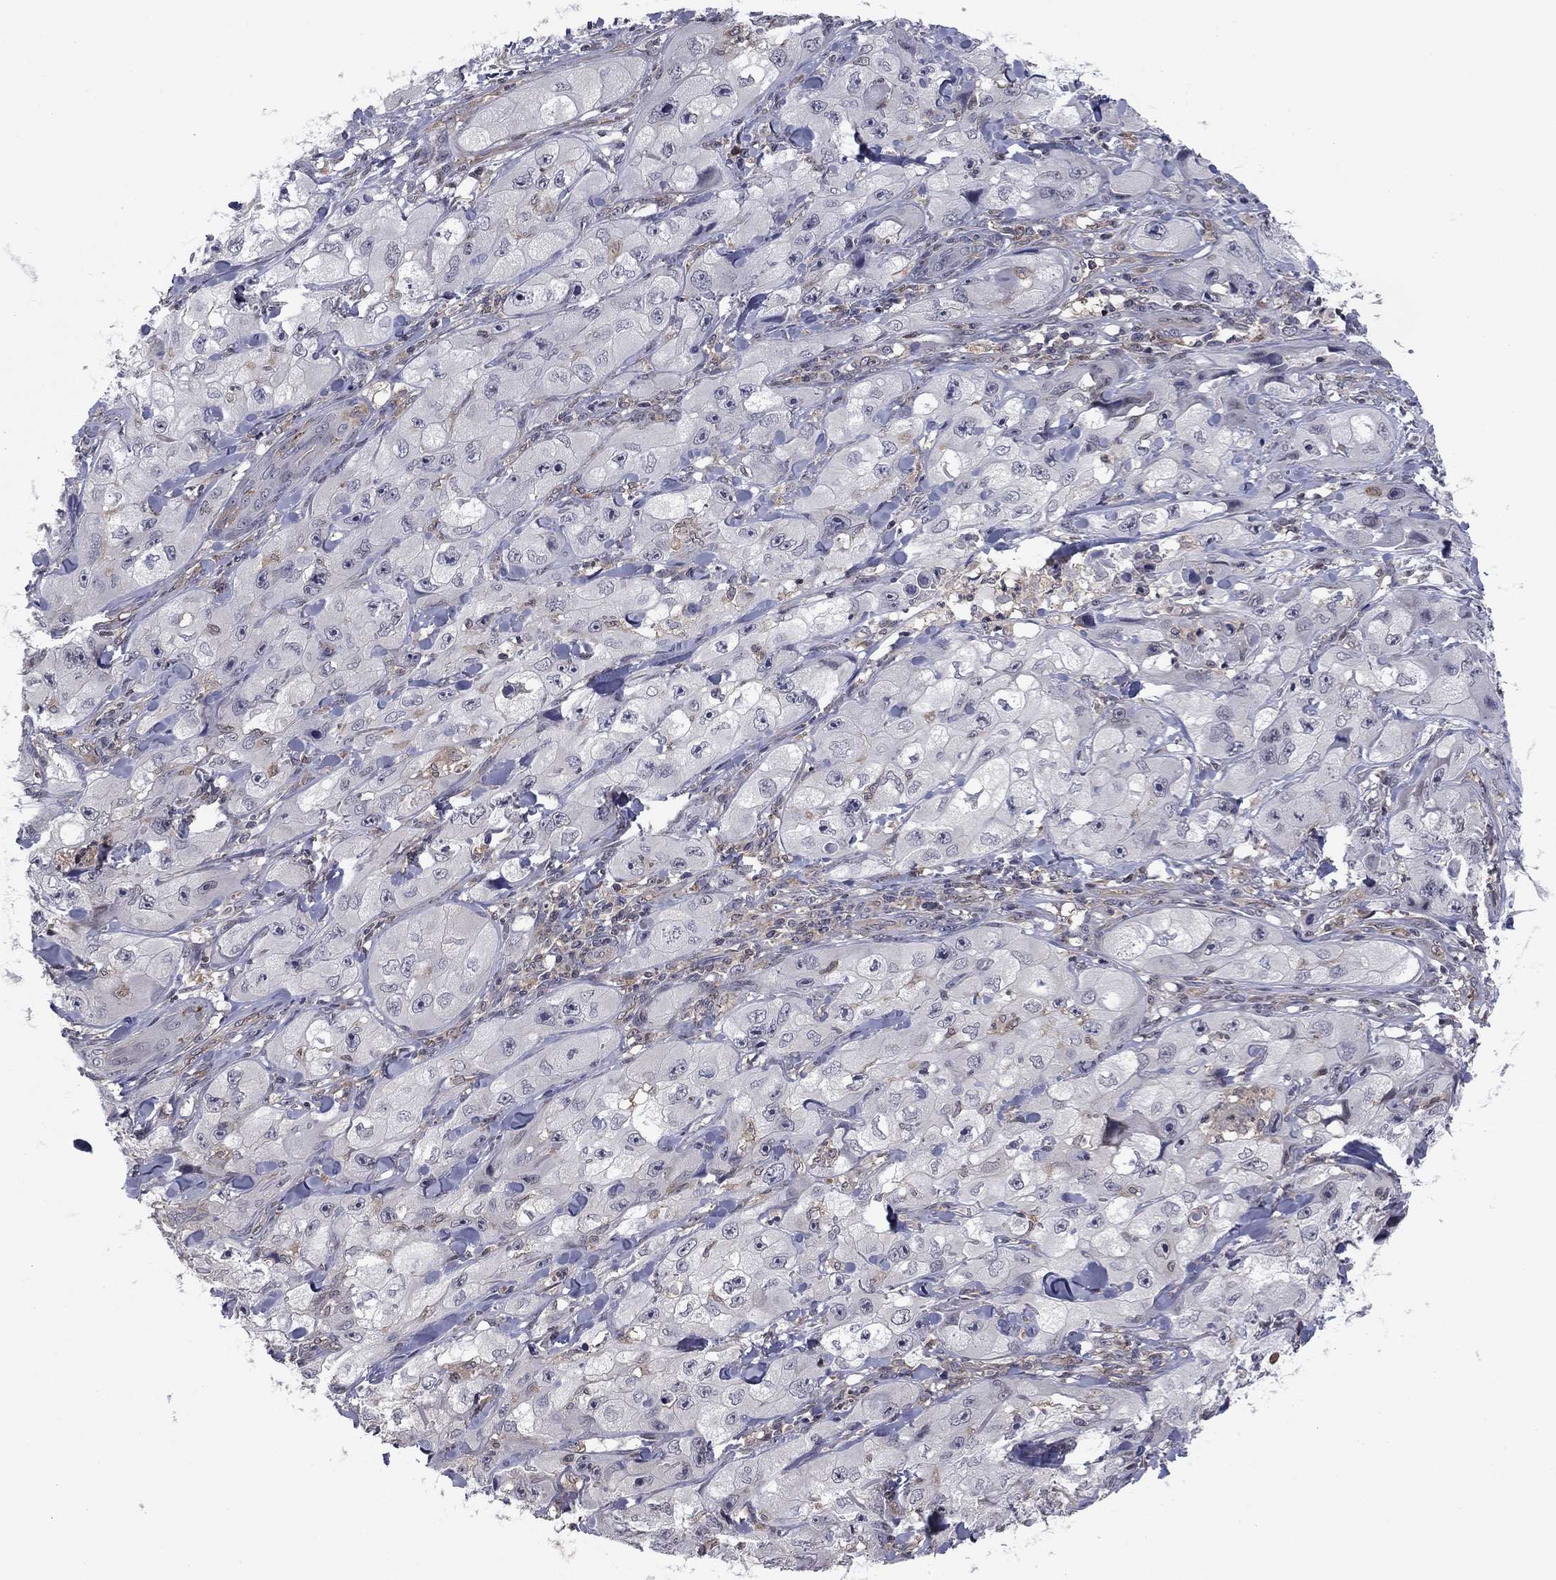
{"staining": {"intensity": "negative", "quantity": "none", "location": "none"}, "tissue": "skin cancer", "cell_type": "Tumor cells", "image_type": "cancer", "snomed": [{"axis": "morphology", "description": "Squamous cell carcinoma, NOS"}, {"axis": "topography", "description": "Skin"}, {"axis": "topography", "description": "Subcutis"}], "caption": "Tumor cells show no significant protein expression in skin cancer (squamous cell carcinoma). Nuclei are stained in blue.", "gene": "PLCB2", "patient": {"sex": "male", "age": 73}}